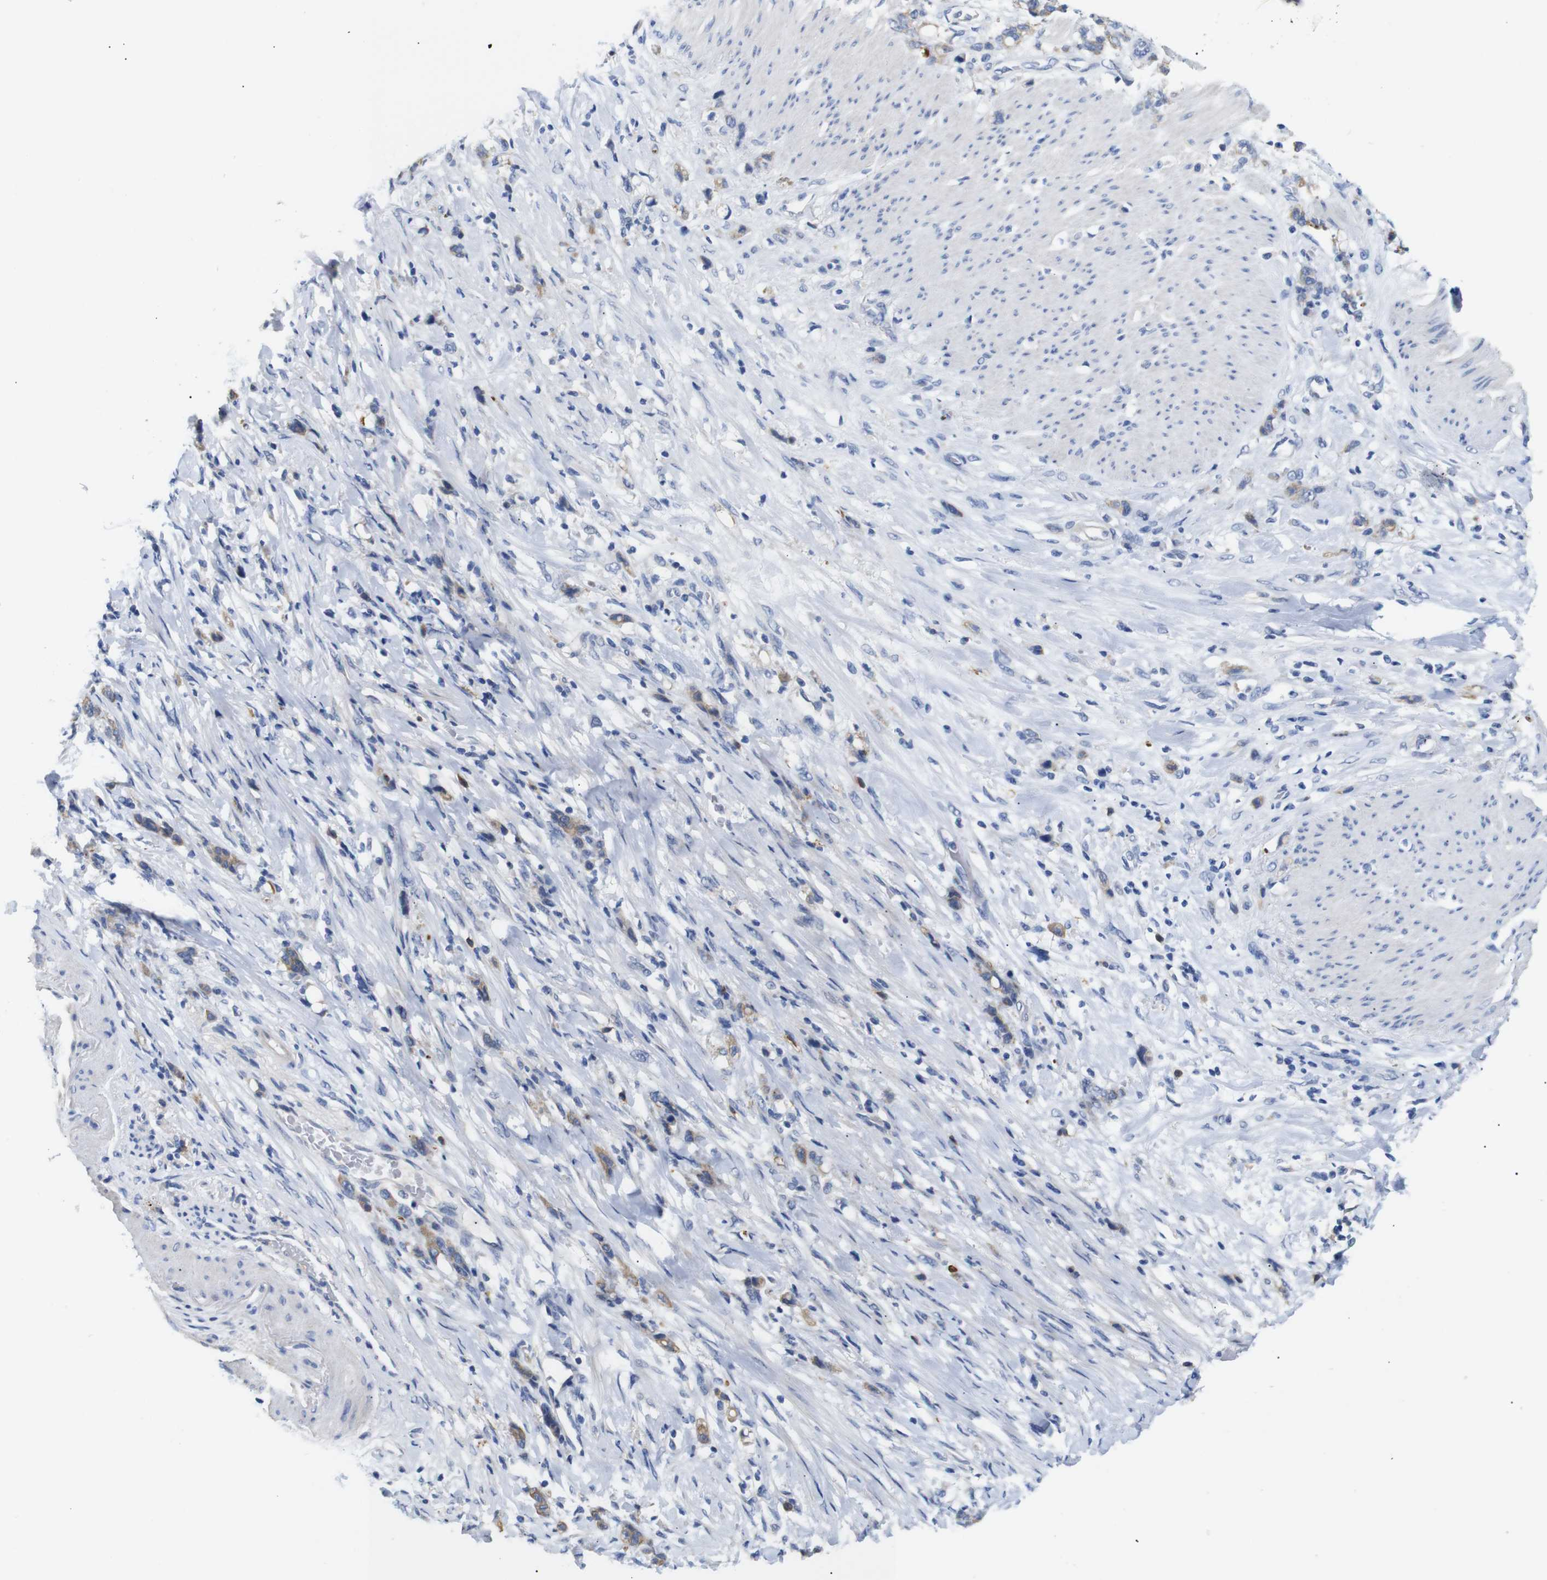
{"staining": {"intensity": "moderate", "quantity": "25%-75%", "location": "cytoplasmic/membranous"}, "tissue": "stomach cancer", "cell_type": "Tumor cells", "image_type": "cancer", "snomed": [{"axis": "morphology", "description": "Adenocarcinoma, NOS"}, {"axis": "topography", "description": "Stomach, lower"}], "caption": "A histopathology image of adenocarcinoma (stomach) stained for a protein displays moderate cytoplasmic/membranous brown staining in tumor cells. (DAB (3,3'-diaminobenzidine) IHC with brightfield microscopy, high magnification).", "gene": "ALOX15", "patient": {"sex": "male", "age": 88}}